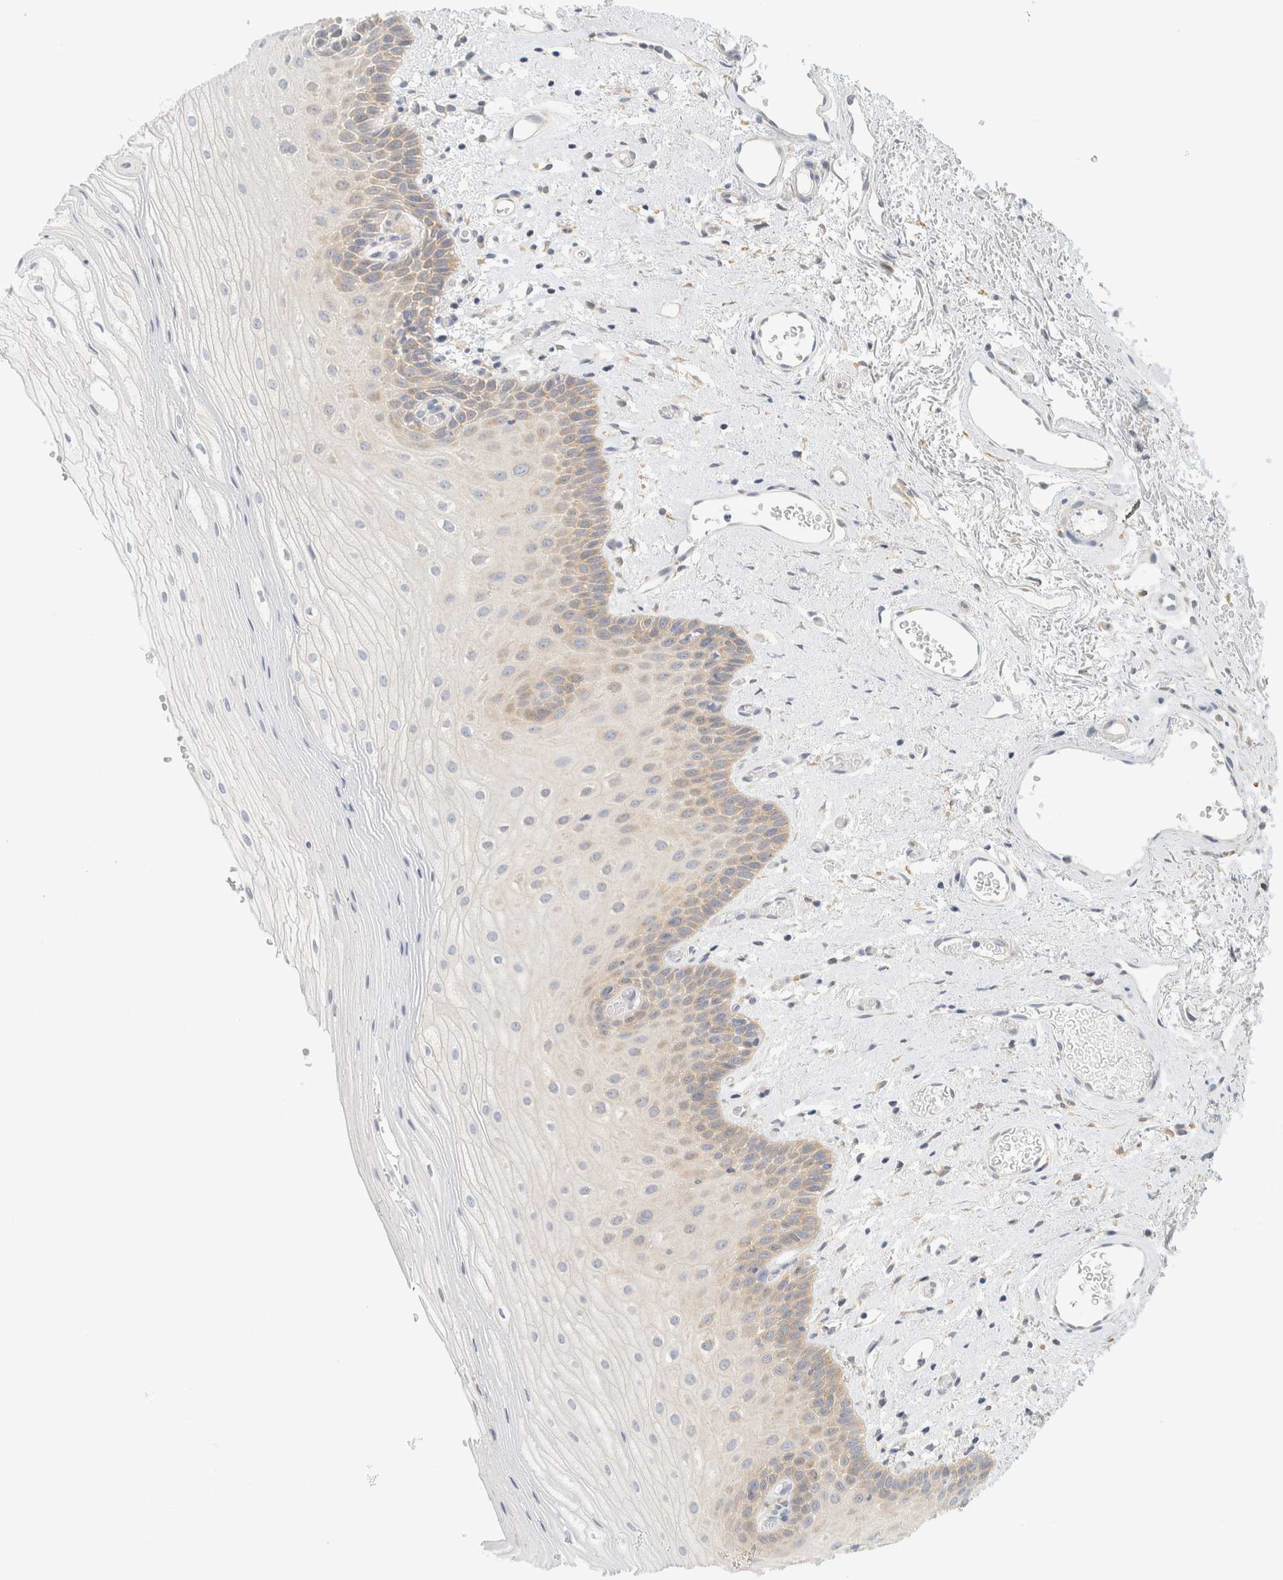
{"staining": {"intensity": "moderate", "quantity": "<25%", "location": "cytoplasmic/membranous"}, "tissue": "oral mucosa", "cell_type": "Squamous epithelial cells", "image_type": "normal", "snomed": [{"axis": "morphology", "description": "Normal tissue, NOS"}, {"axis": "topography", "description": "Oral tissue"}], "caption": "A brown stain highlights moderate cytoplasmic/membranous expression of a protein in squamous epithelial cells of benign human oral mucosa.", "gene": "AARSD1", "patient": {"sex": "male", "age": 52}}